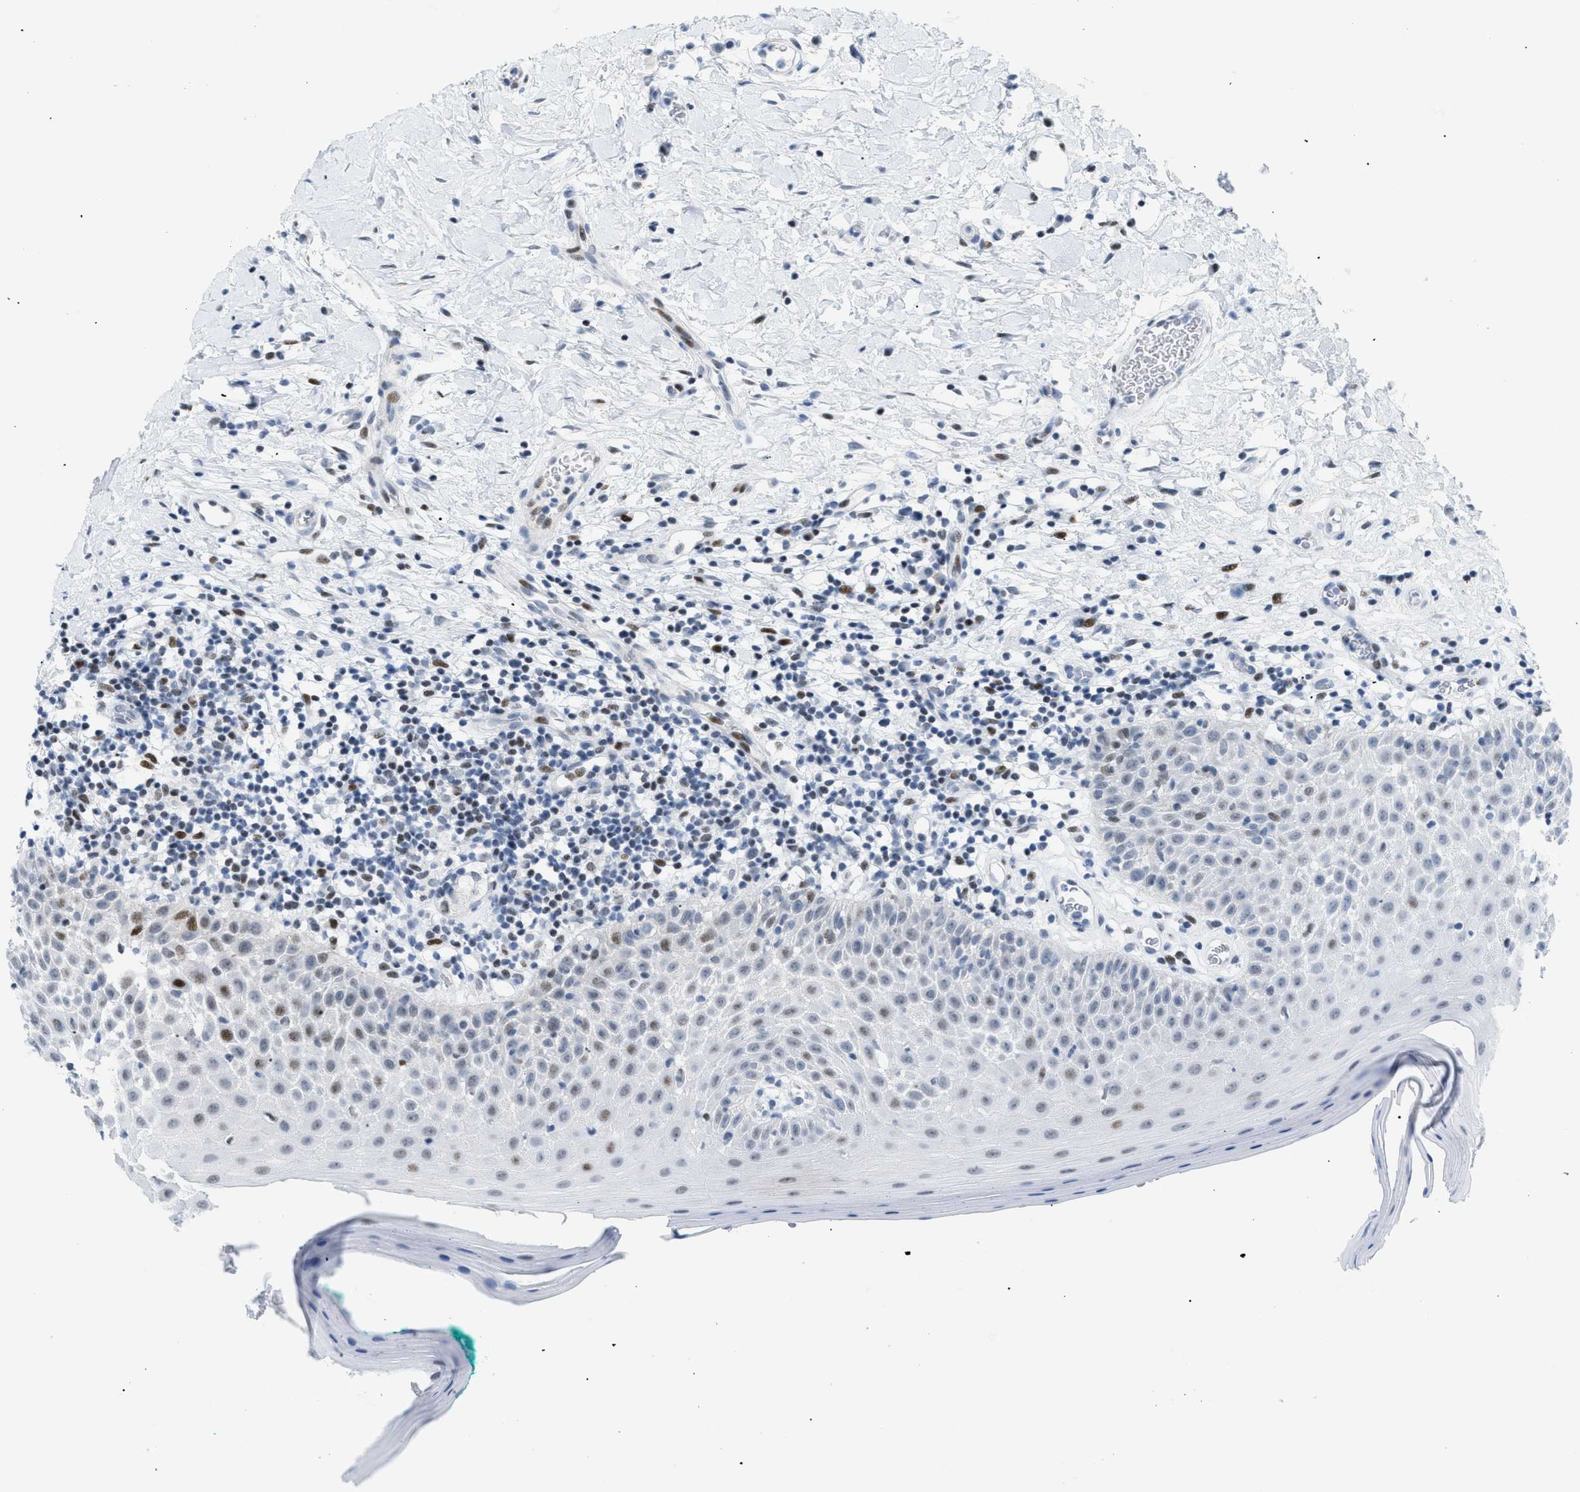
{"staining": {"intensity": "strong", "quantity": "<25%", "location": "nuclear"}, "tissue": "oral mucosa", "cell_type": "Squamous epithelial cells", "image_type": "normal", "snomed": [{"axis": "morphology", "description": "Normal tissue, NOS"}, {"axis": "topography", "description": "Skeletal muscle"}, {"axis": "topography", "description": "Oral tissue"}], "caption": "Protein expression analysis of unremarkable oral mucosa exhibits strong nuclear staining in approximately <25% of squamous epithelial cells.", "gene": "MED1", "patient": {"sex": "male", "age": 58}}